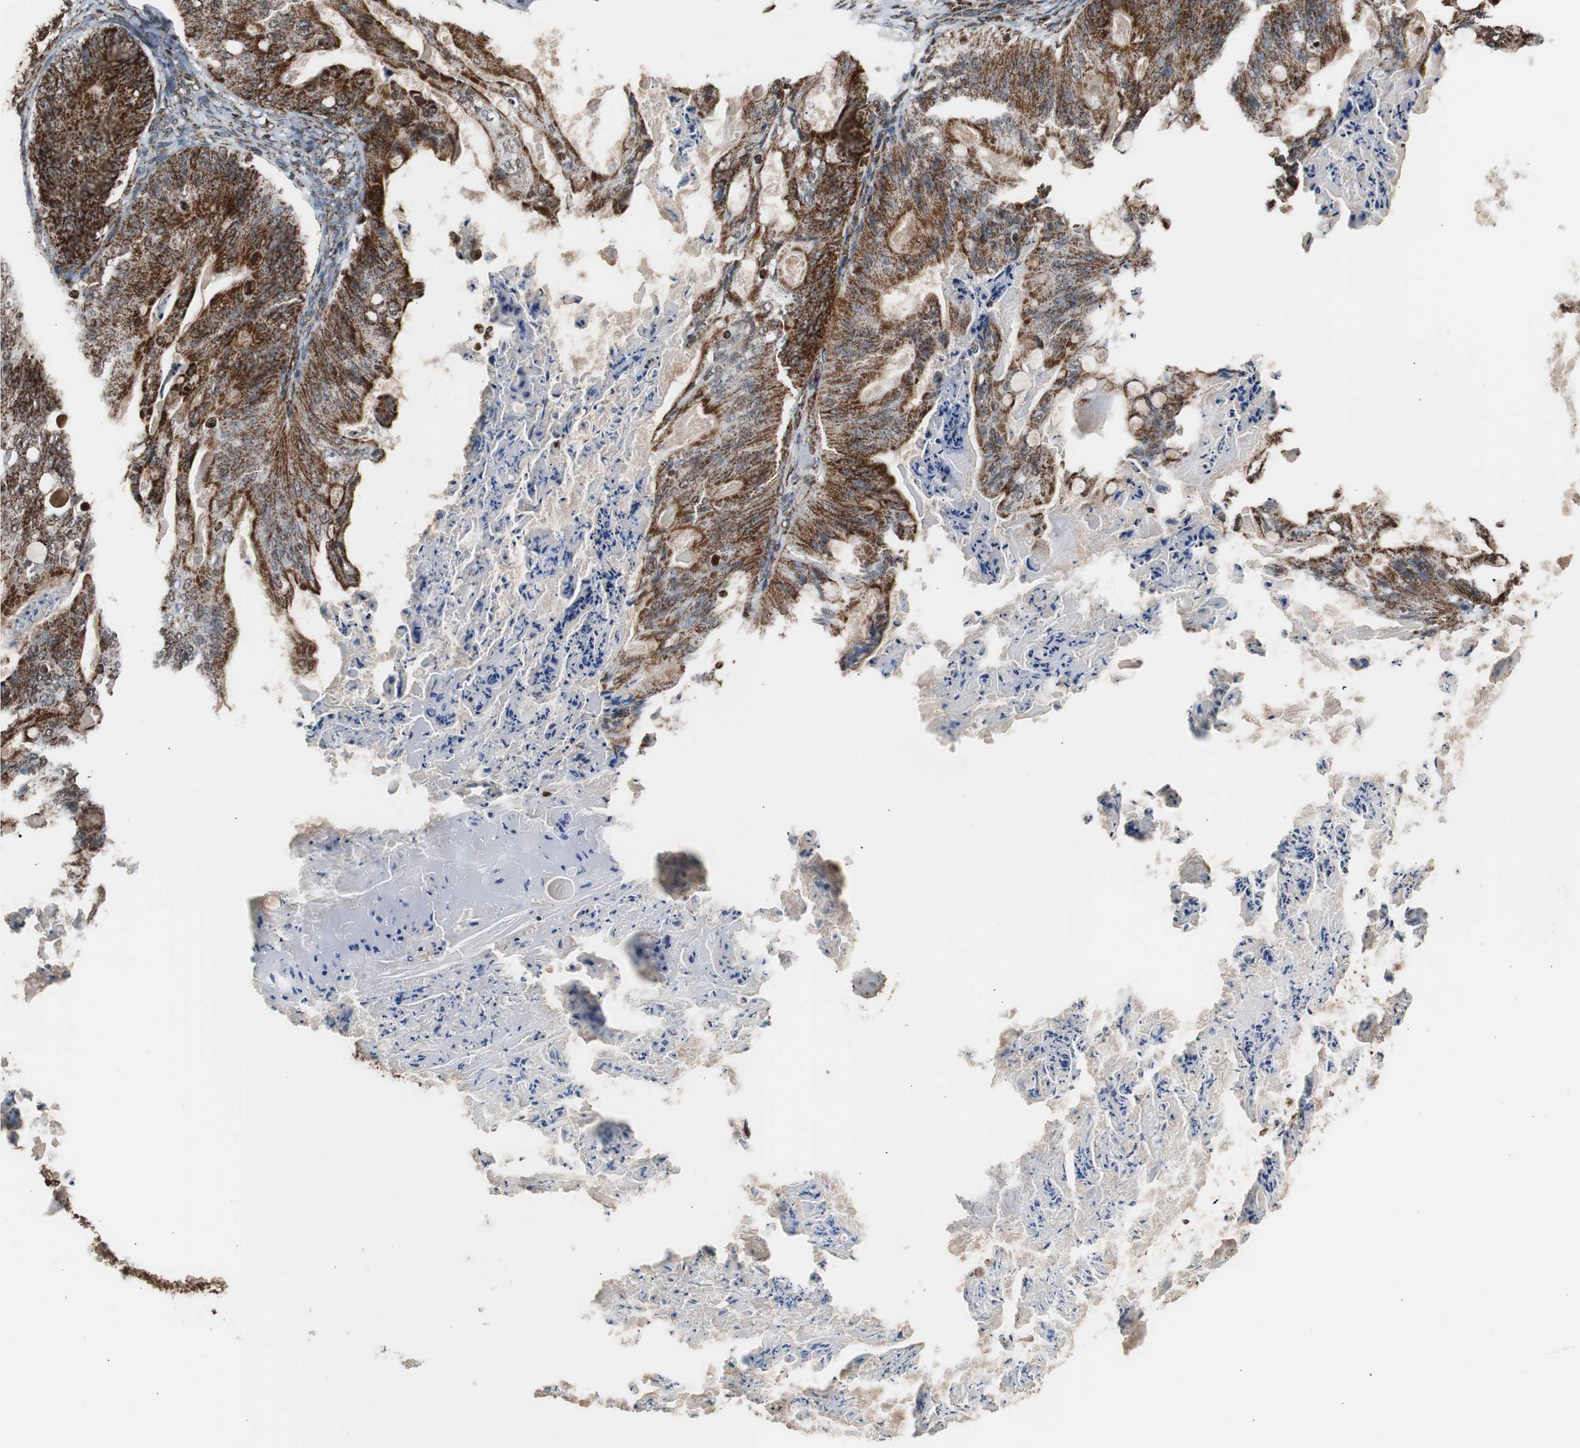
{"staining": {"intensity": "strong", "quantity": ">75%", "location": "cytoplasmic/membranous"}, "tissue": "ovarian cancer", "cell_type": "Tumor cells", "image_type": "cancer", "snomed": [{"axis": "morphology", "description": "Cystadenocarcinoma, mucinous, NOS"}, {"axis": "topography", "description": "Ovary"}], "caption": "Immunohistochemical staining of human mucinous cystadenocarcinoma (ovarian) exhibits strong cytoplasmic/membranous protein staining in about >75% of tumor cells.", "gene": "HSPA9", "patient": {"sex": "female", "age": 36}}